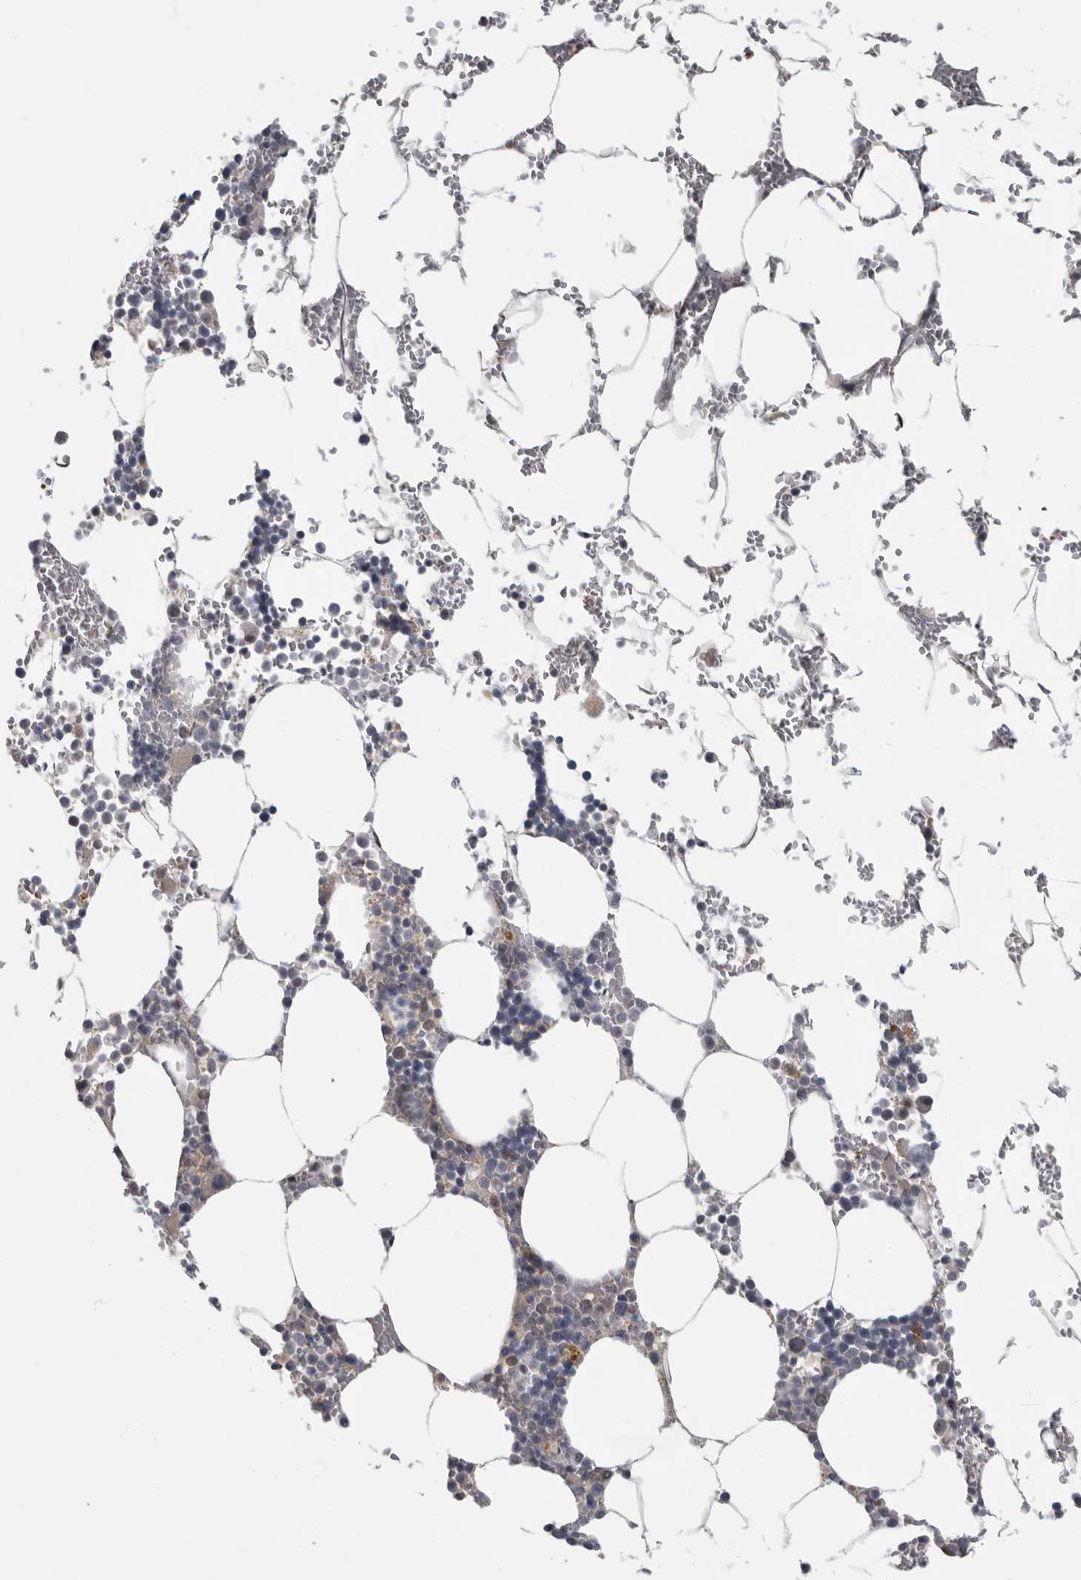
{"staining": {"intensity": "negative", "quantity": "none", "location": "none"}, "tissue": "bone marrow", "cell_type": "Hematopoietic cells", "image_type": "normal", "snomed": [{"axis": "morphology", "description": "Normal tissue, NOS"}, {"axis": "topography", "description": "Bone marrow"}], "caption": "High magnification brightfield microscopy of benign bone marrow stained with DAB (3,3'-diaminobenzidine) (brown) and counterstained with hematoxylin (blue): hematopoietic cells show no significant expression. (DAB IHC with hematoxylin counter stain).", "gene": "PDE7A", "patient": {"sex": "male", "age": 70}}